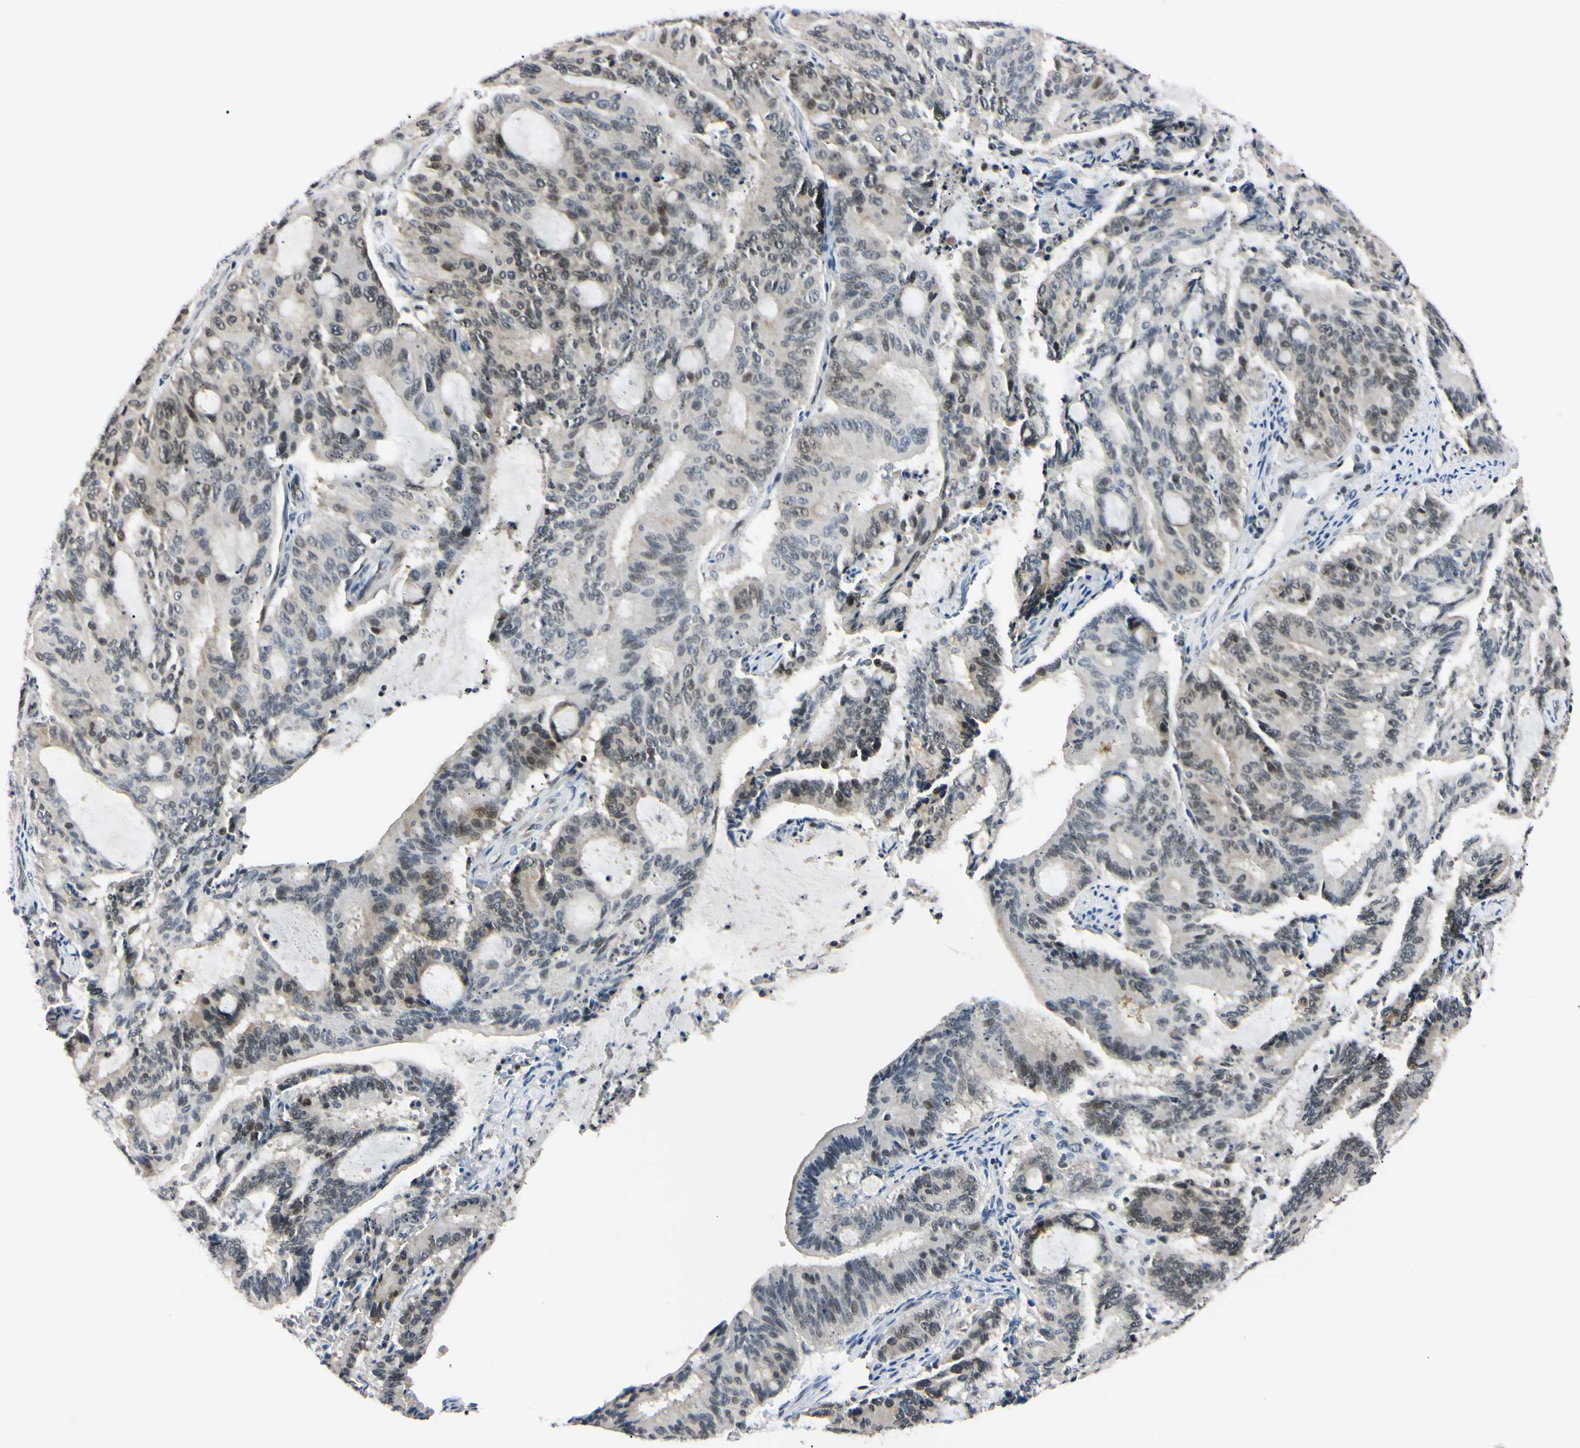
{"staining": {"intensity": "moderate", "quantity": "<25%", "location": "nuclear"}, "tissue": "liver cancer", "cell_type": "Tumor cells", "image_type": "cancer", "snomed": [{"axis": "morphology", "description": "Cholangiocarcinoma"}, {"axis": "topography", "description": "Liver"}], "caption": "About <25% of tumor cells in liver cancer show moderate nuclear protein positivity as visualized by brown immunohistochemical staining.", "gene": "C1orf174", "patient": {"sex": "female", "age": 73}}